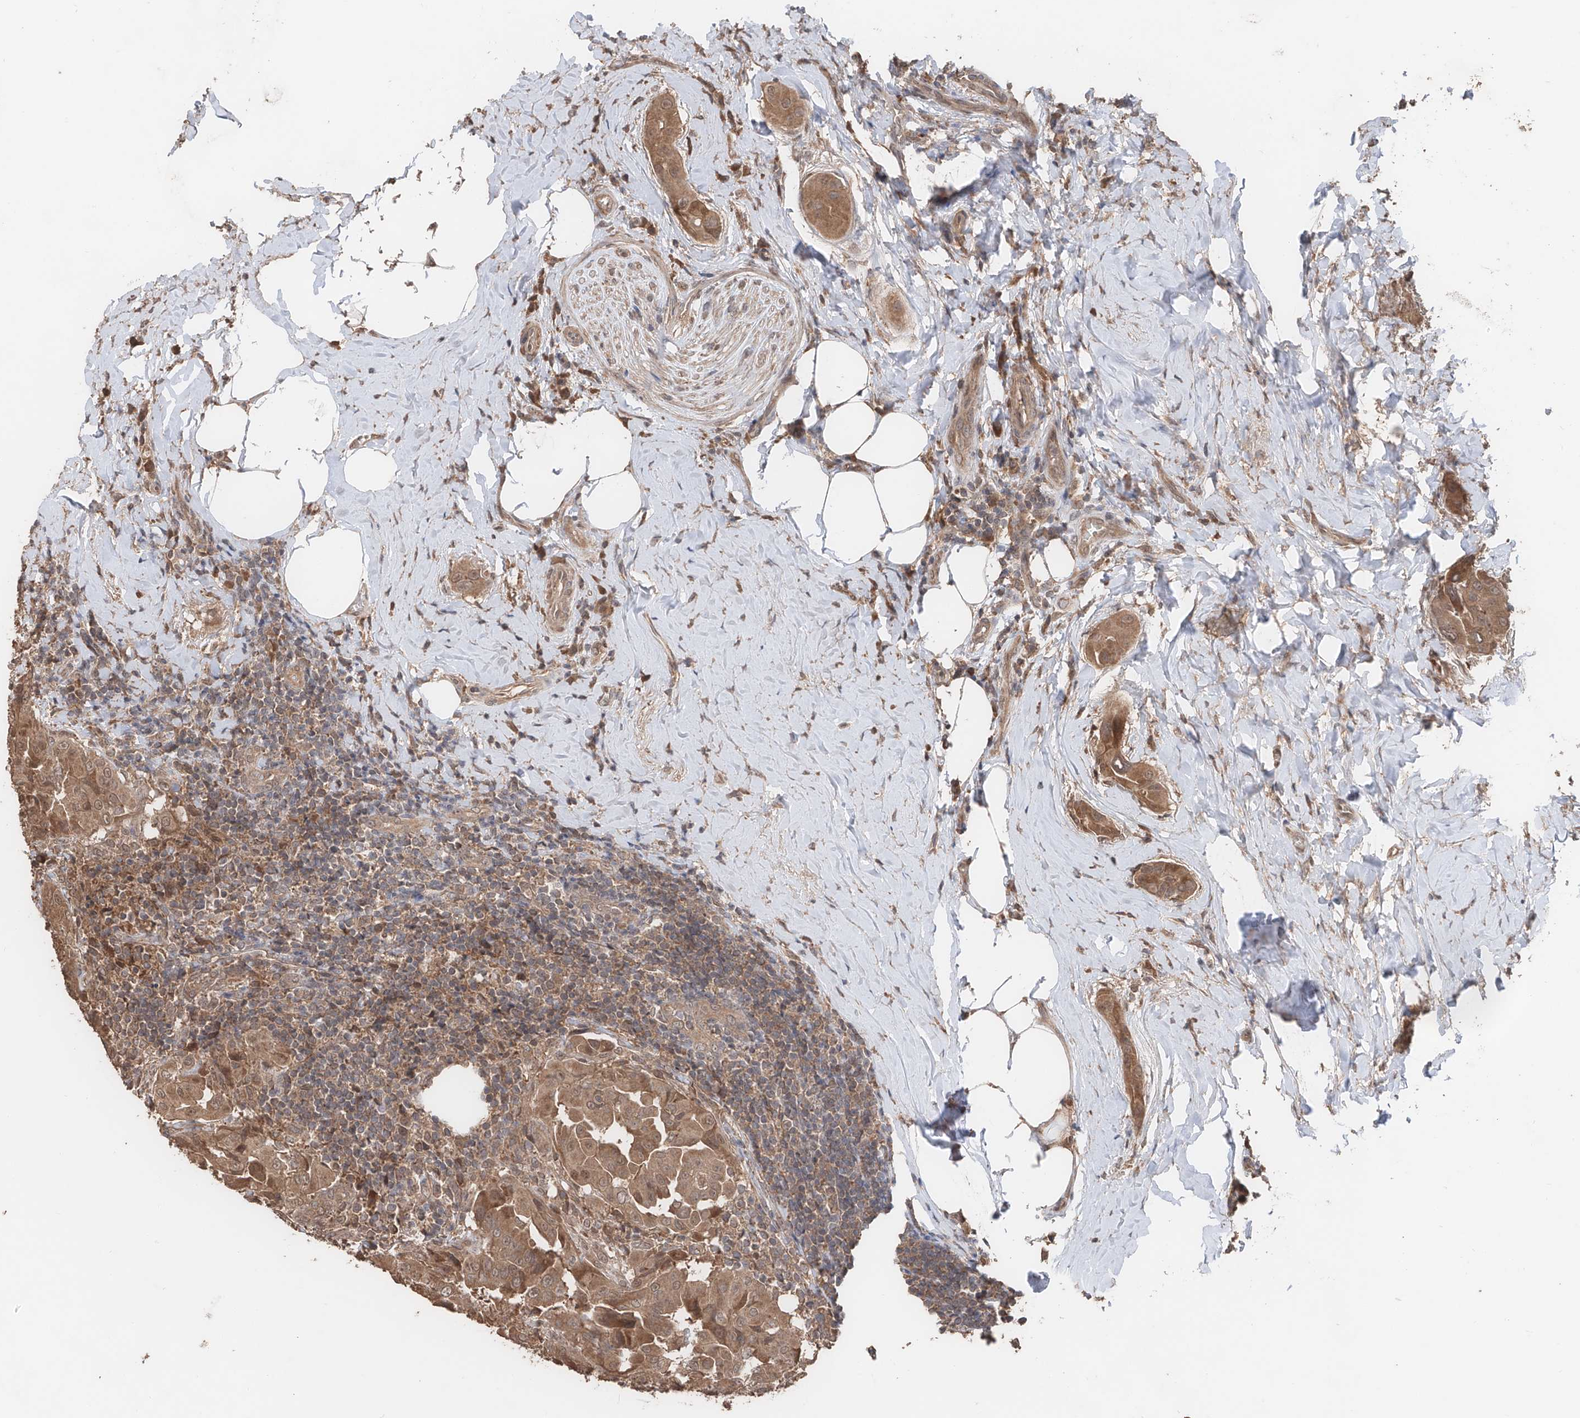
{"staining": {"intensity": "moderate", "quantity": ">75%", "location": "cytoplasmic/membranous"}, "tissue": "thyroid cancer", "cell_type": "Tumor cells", "image_type": "cancer", "snomed": [{"axis": "morphology", "description": "Papillary adenocarcinoma, NOS"}, {"axis": "topography", "description": "Thyroid gland"}], "caption": "Papillary adenocarcinoma (thyroid) was stained to show a protein in brown. There is medium levels of moderate cytoplasmic/membranous positivity in about >75% of tumor cells.", "gene": "FAM135A", "patient": {"sex": "male", "age": 33}}